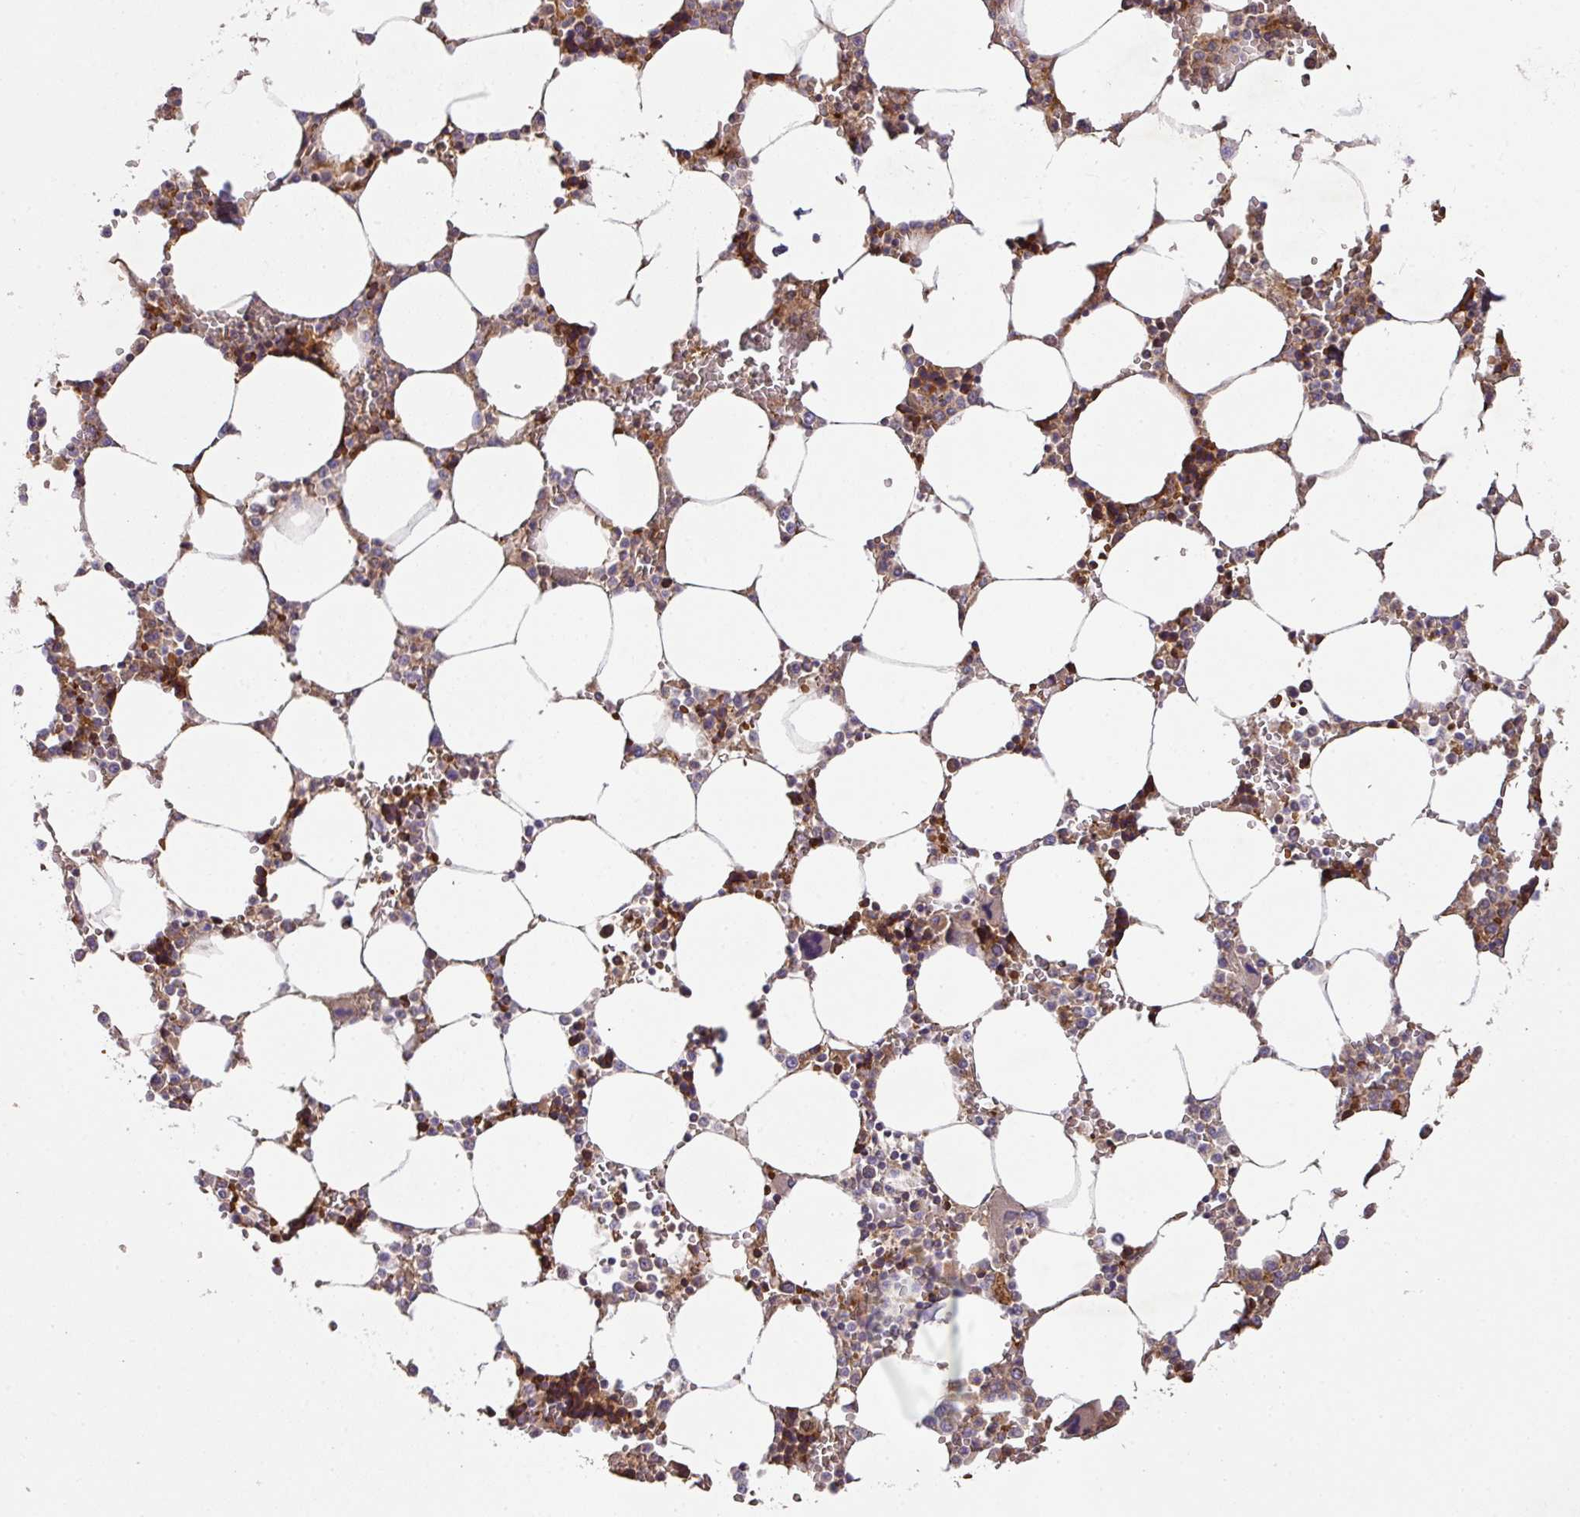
{"staining": {"intensity": "moderate", "quantity": "25%-75%", "location": "cytoplasmic/membranous"}, "tissue": "bone marrow", "cell_type": "Hematopoietic cells", "image_type": "normal", "snomed": [{"axis": "morphology", "description": "Normal tissue, NOS"}, {"axis": "topography", "description": "Bone marrow"}], "caption": "IHC photomicrograph of benign bone marrow stained for a protein (brown), which shows medium levels of moderate cytoplasmic/membranous staining in about 25%-75% of hematopoietic cells.", "gene": "ZNF513", "patient": {"sex": "male", "age": 64}}